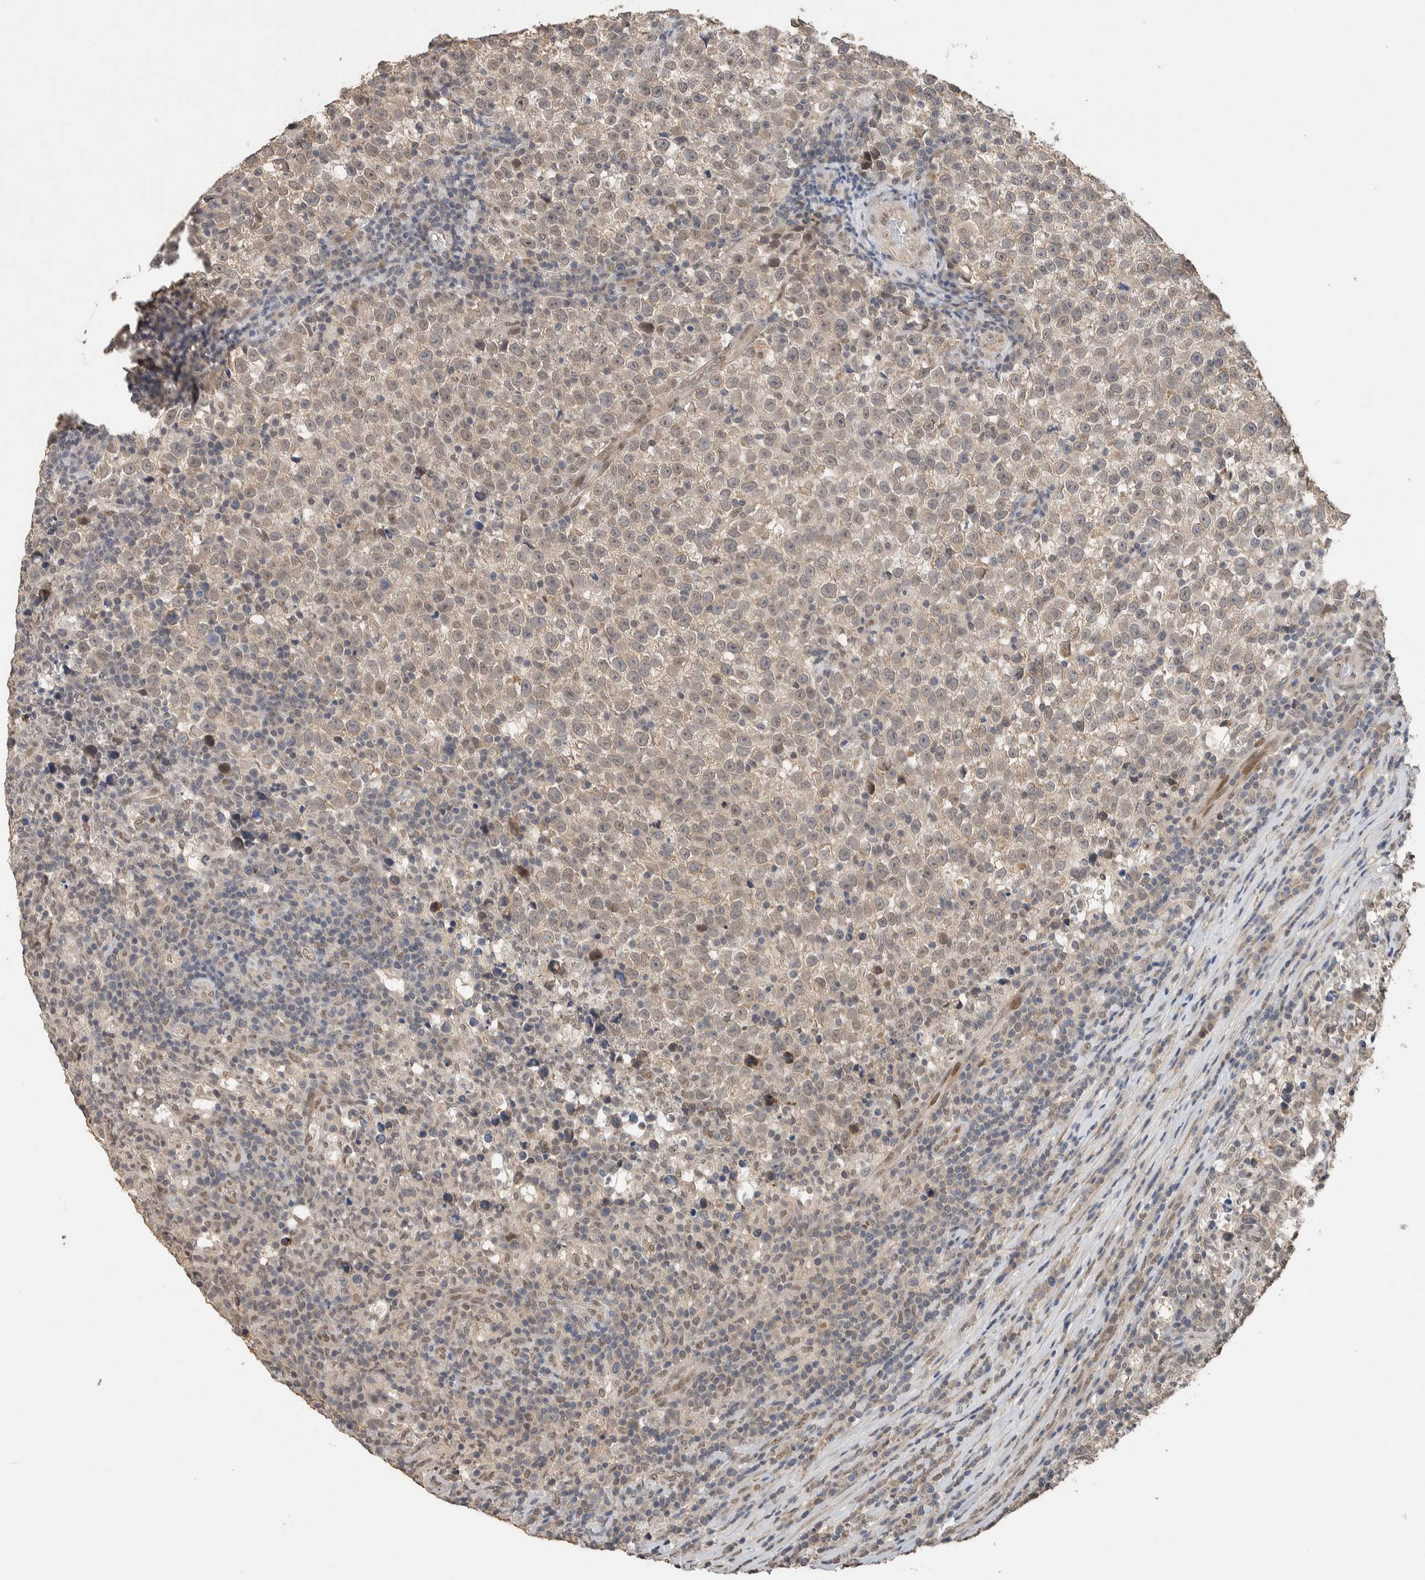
{"staining": {"intensity": "weak", "quantity": "<25%", "location": "nuclear"}, "tissue": "testis cancer", "cell_type": "Tumor cells", "image_type": "cancer", "snomed": [{"axis": "morphology", "description": "Normal tissue, NOS"}, {"axis": "morphology", "description": "Seminoma, NOS"}, {"axis": "topography", "description": "Testis"}], "caption": "Photomicrograph shows no protein expression in tumor cells of testis cancer tissue.", "gene": "CYSRT1", "patient": {"sex": "male", "age": 43}}